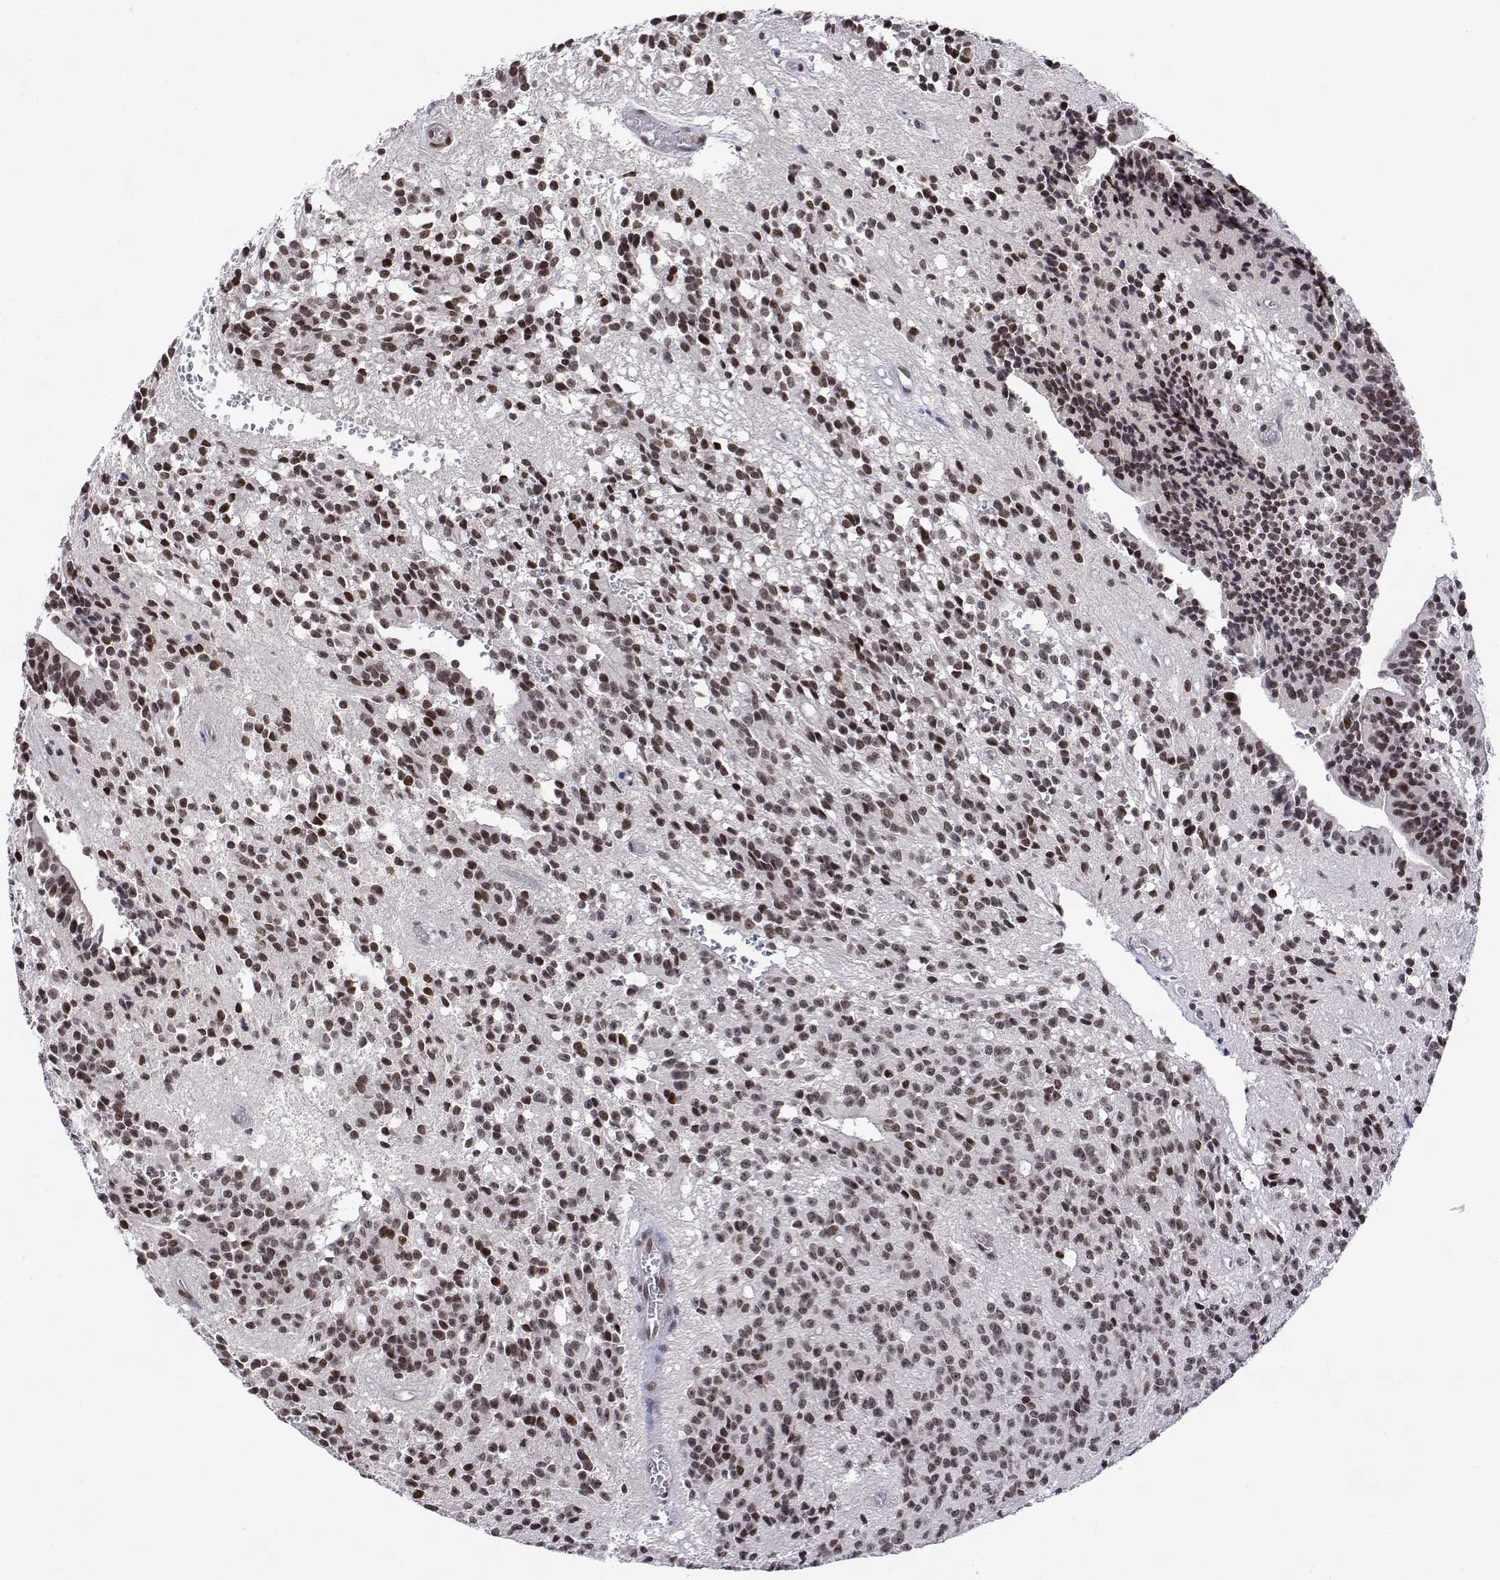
{"staining": {"intensity": "moderate", "quantity": "25%-75%", "location": "nuclear"}, "tissue": "glioma", "cell_type": "Tumor cells", "image_type": "cancer", "snomed": [{"axis": "morphology", "description": "Glioma, malignant, Low grade"}, {"axis": "topography", "description": "Brain"}], "caption": "Immunohistochemistry histopathology image of human malignant glioma (low-grade) stained for a protein (brown), which reveals medium levels of moderate nuclear positivity in approximately 25%-75% of tumor cells.", "gene": "XPC", "patient": {"sex": "male", "age": 31}}